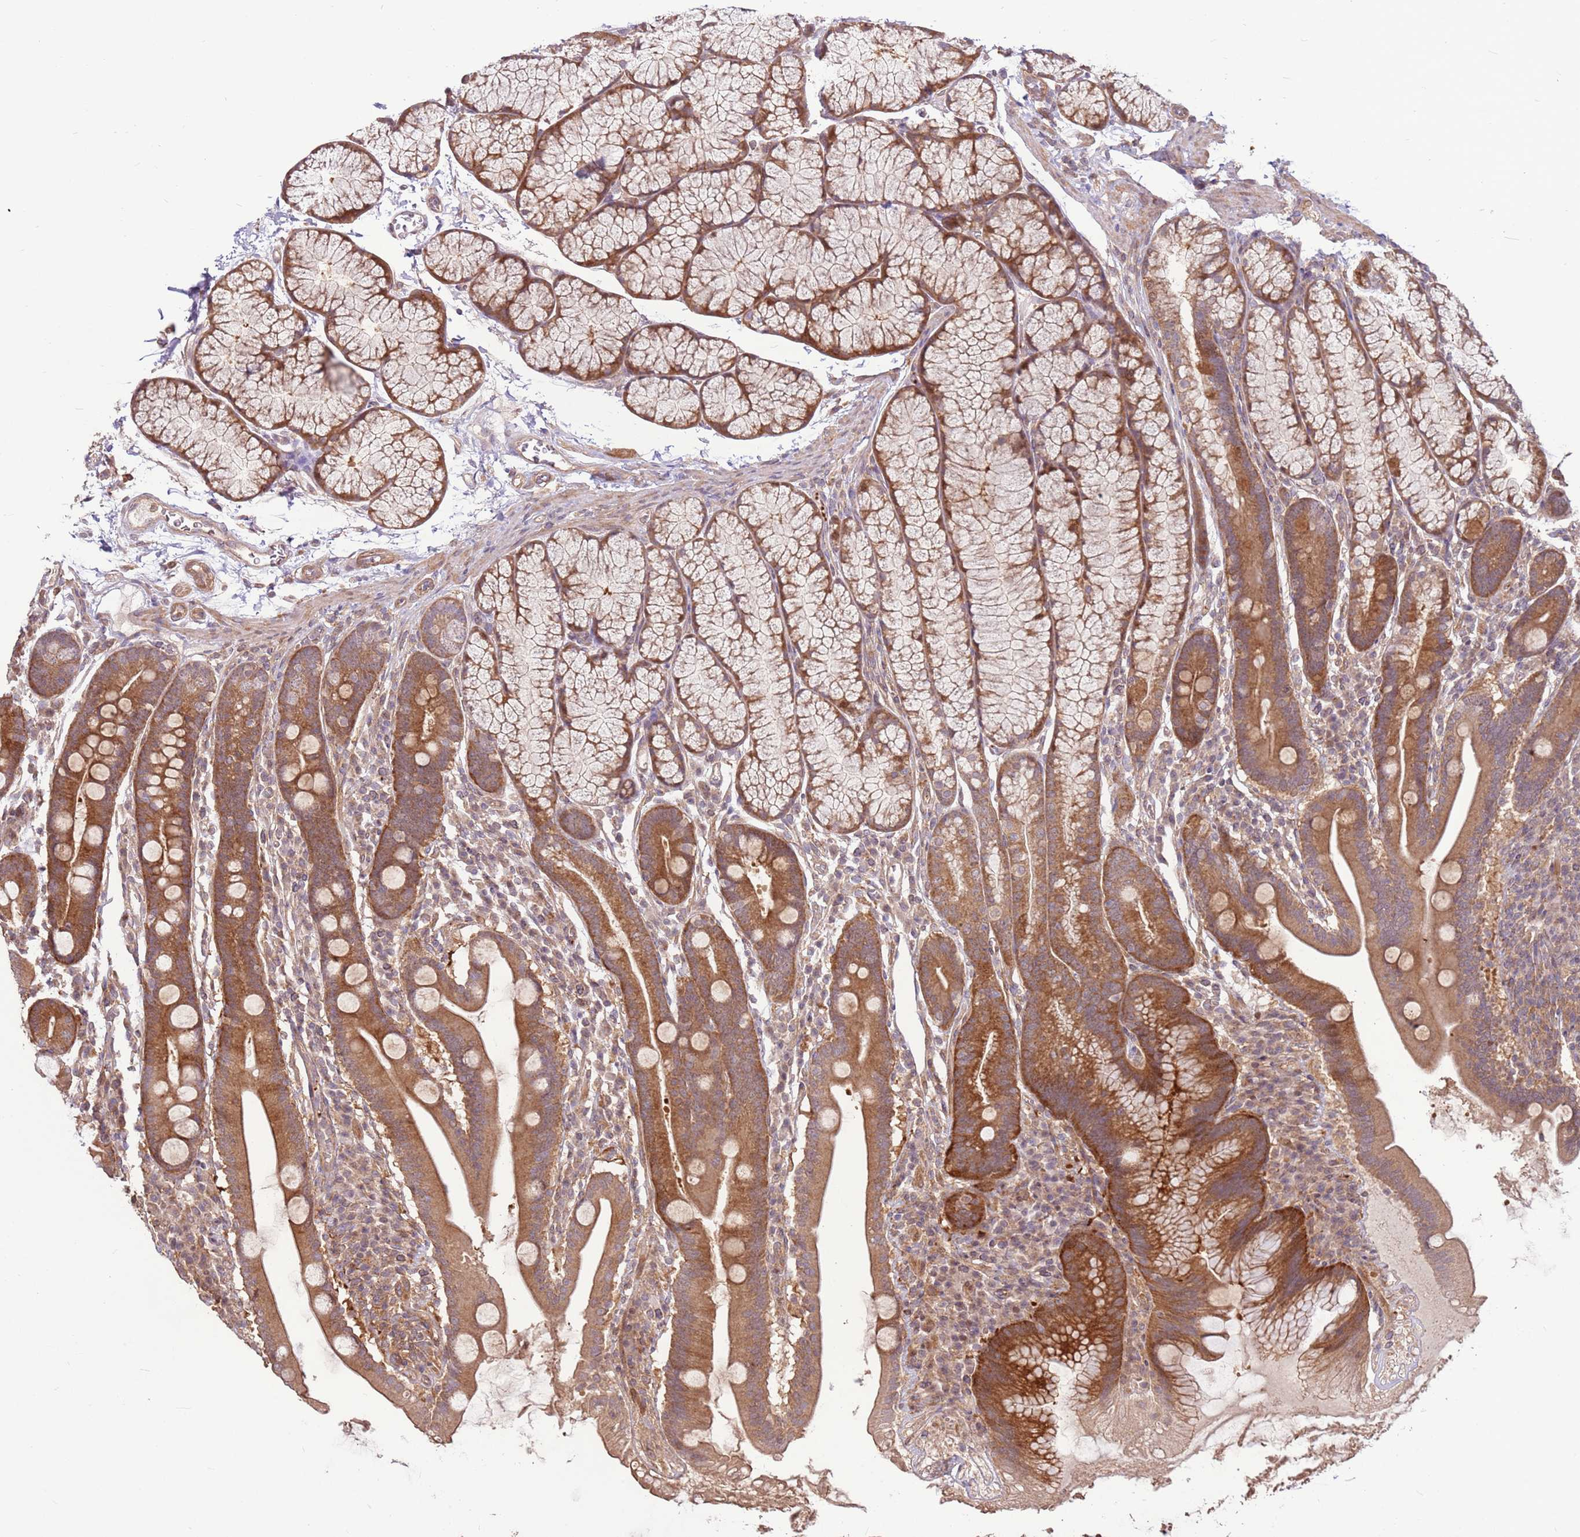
{"staining": {"intensity": "strong", "quantity": ">75%", "location": "cytoplasmic/membranous,nuclear"}, "tissue": "duodenum", "cell_type": "Glandular cells", "image_type": "normal", "snomed": [{"axis": "morphology", "description": "Normal tissue, NOS"}, {"axis": "topography", "description": "Duodenum"}], "caption": "Immunohistochemistry (IHC) (DAB) staining of normal human duodenum shows strong cytoplasmic/membranous,nuclear protein staining in about >75% of glandular cells. (IHC, brightfield microscopy, high magnification).", "gene": "CCDC112", "patient": {"sex": "male", "age": 35}}